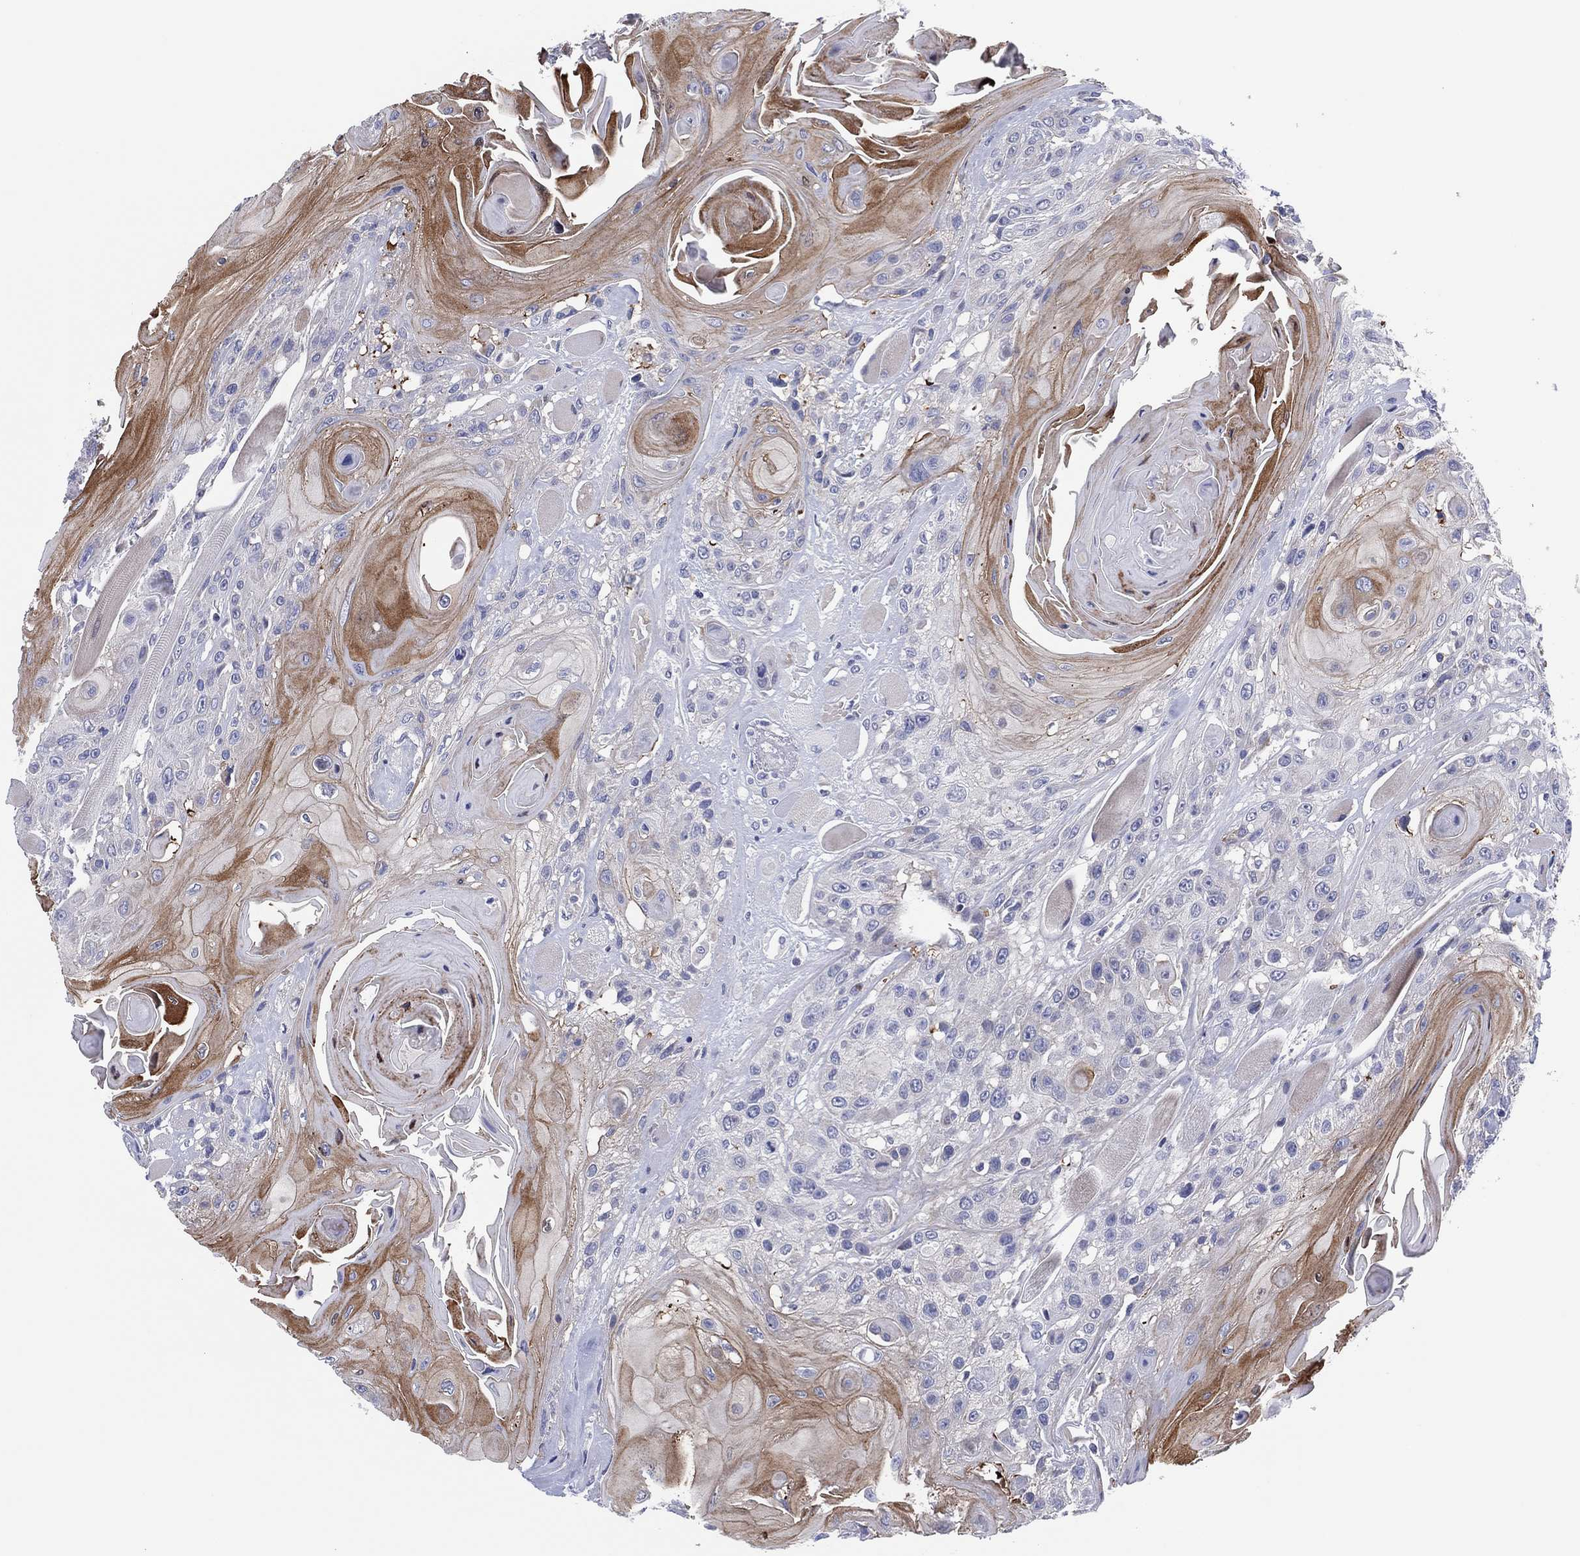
{"staining": {"intensity": "moderate", "quantity": "25%-75%", "location": "cytoplasmic/membranous"}, "tissue": "head and neck cancer", "cell_type": "Tumor cells", "image_type": "cancer", "snomed": [{"axis": "morphology", "description": "Squamous cell carcinoma, NOS"}, {"axis": "topography", "description": "Head-Neck"}], "caption": "High-power microscopy captured an IHC image of head and neck squamous cell carcinoma, revealing moderate cytoplasmic/membranous positivity in about 25%-75% of tumor cells.", "gene": "HEATR4", "patient": {"sex": "female", "age": 59}}